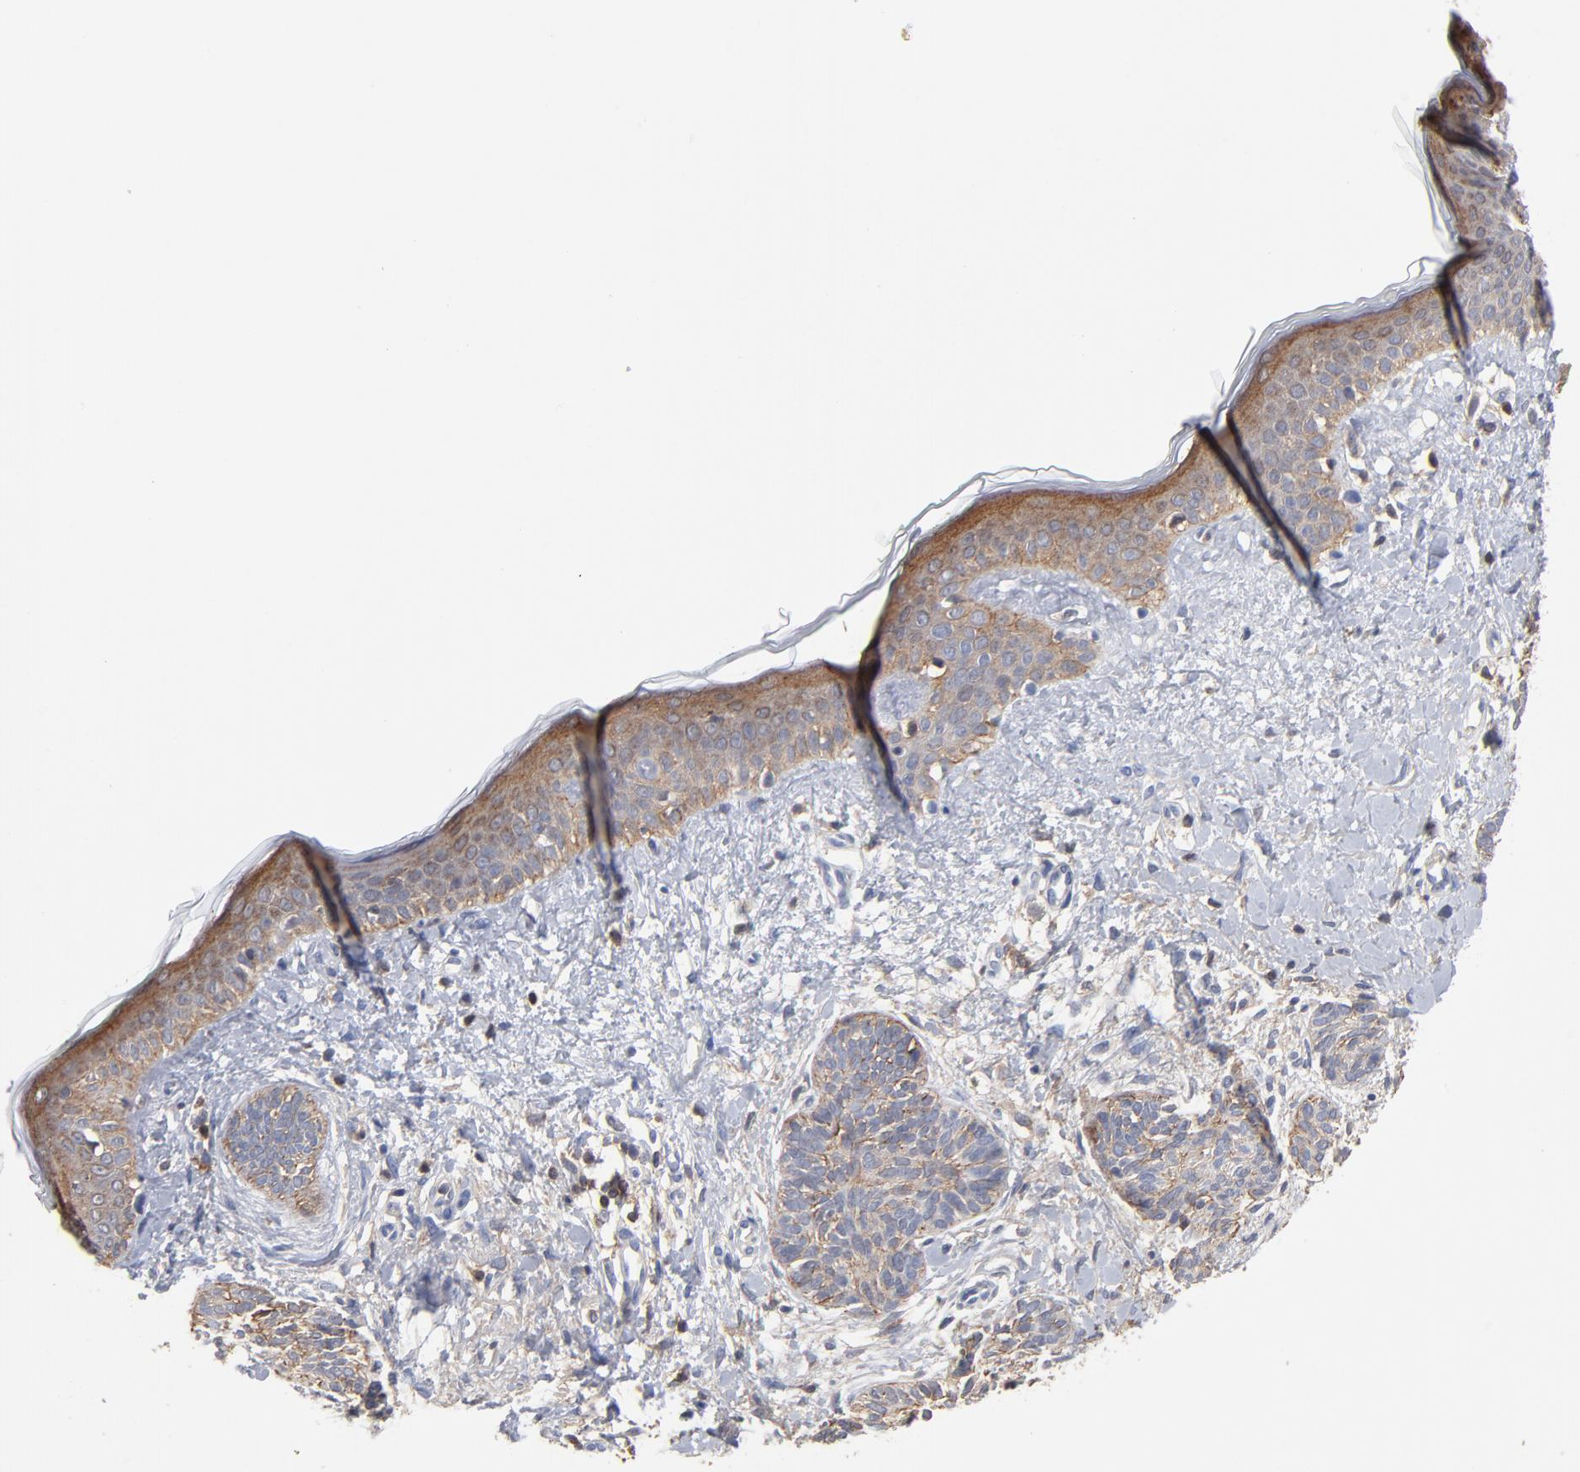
{"staining": {"intensity": "weak", "quantity": ">75%", "location": "cytoplasmic/membranous"}, "tissue": "skin cancer", "cell_type": "Tumor cells", "image_type": "cancer", "snomed": [{"axis": "morphology", "description": "Normal tissue, NOS"}, {"axis": "morphology", "description": "Basal cell carcinoma"}, {"axis": "topography", "description": "Skin"}], "caption": "Immunohistochemical staining of skin basal cell carcinoma displays weak cytoplasmic/membranous protein expression in about >75% of tumor cells.", "gene": "PDLIM2", "patient": {"sex": "male", "age": 63}}